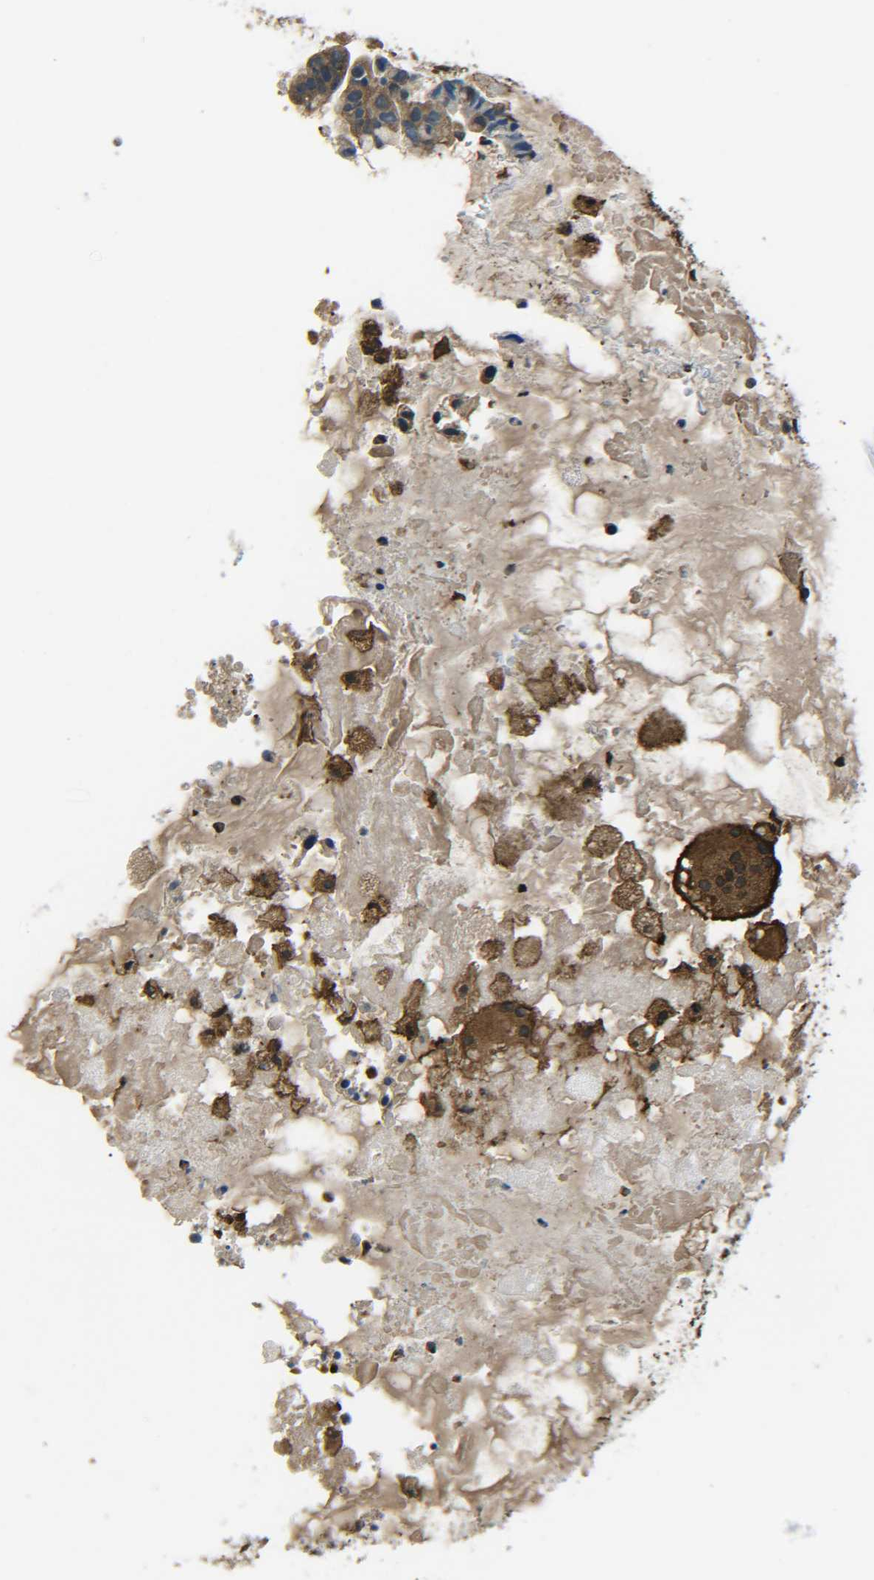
{"staining": {"intensity": "moderate", "quantity": ">75%", "location": "cytoplasmic/membranous"}, "tissue": "ovarian cancer", "cell_type": "Tumor cells", "image_type": "cancer", "snomed": [{"axis": "morphology", "description": "Cystadenocarcinoma, mucinous, NOS"}, {"axis": "topography", "description": "Ovary"}], "caption": "Tumor cells reveal medium levels of moderate cytoplasmic/membranous positivity in about >75% of cells in human ovarian cancer (mucinous cystadenocarcinoma).", "gene": "PREB", "patient": {"sex": "female", "age": 80}}